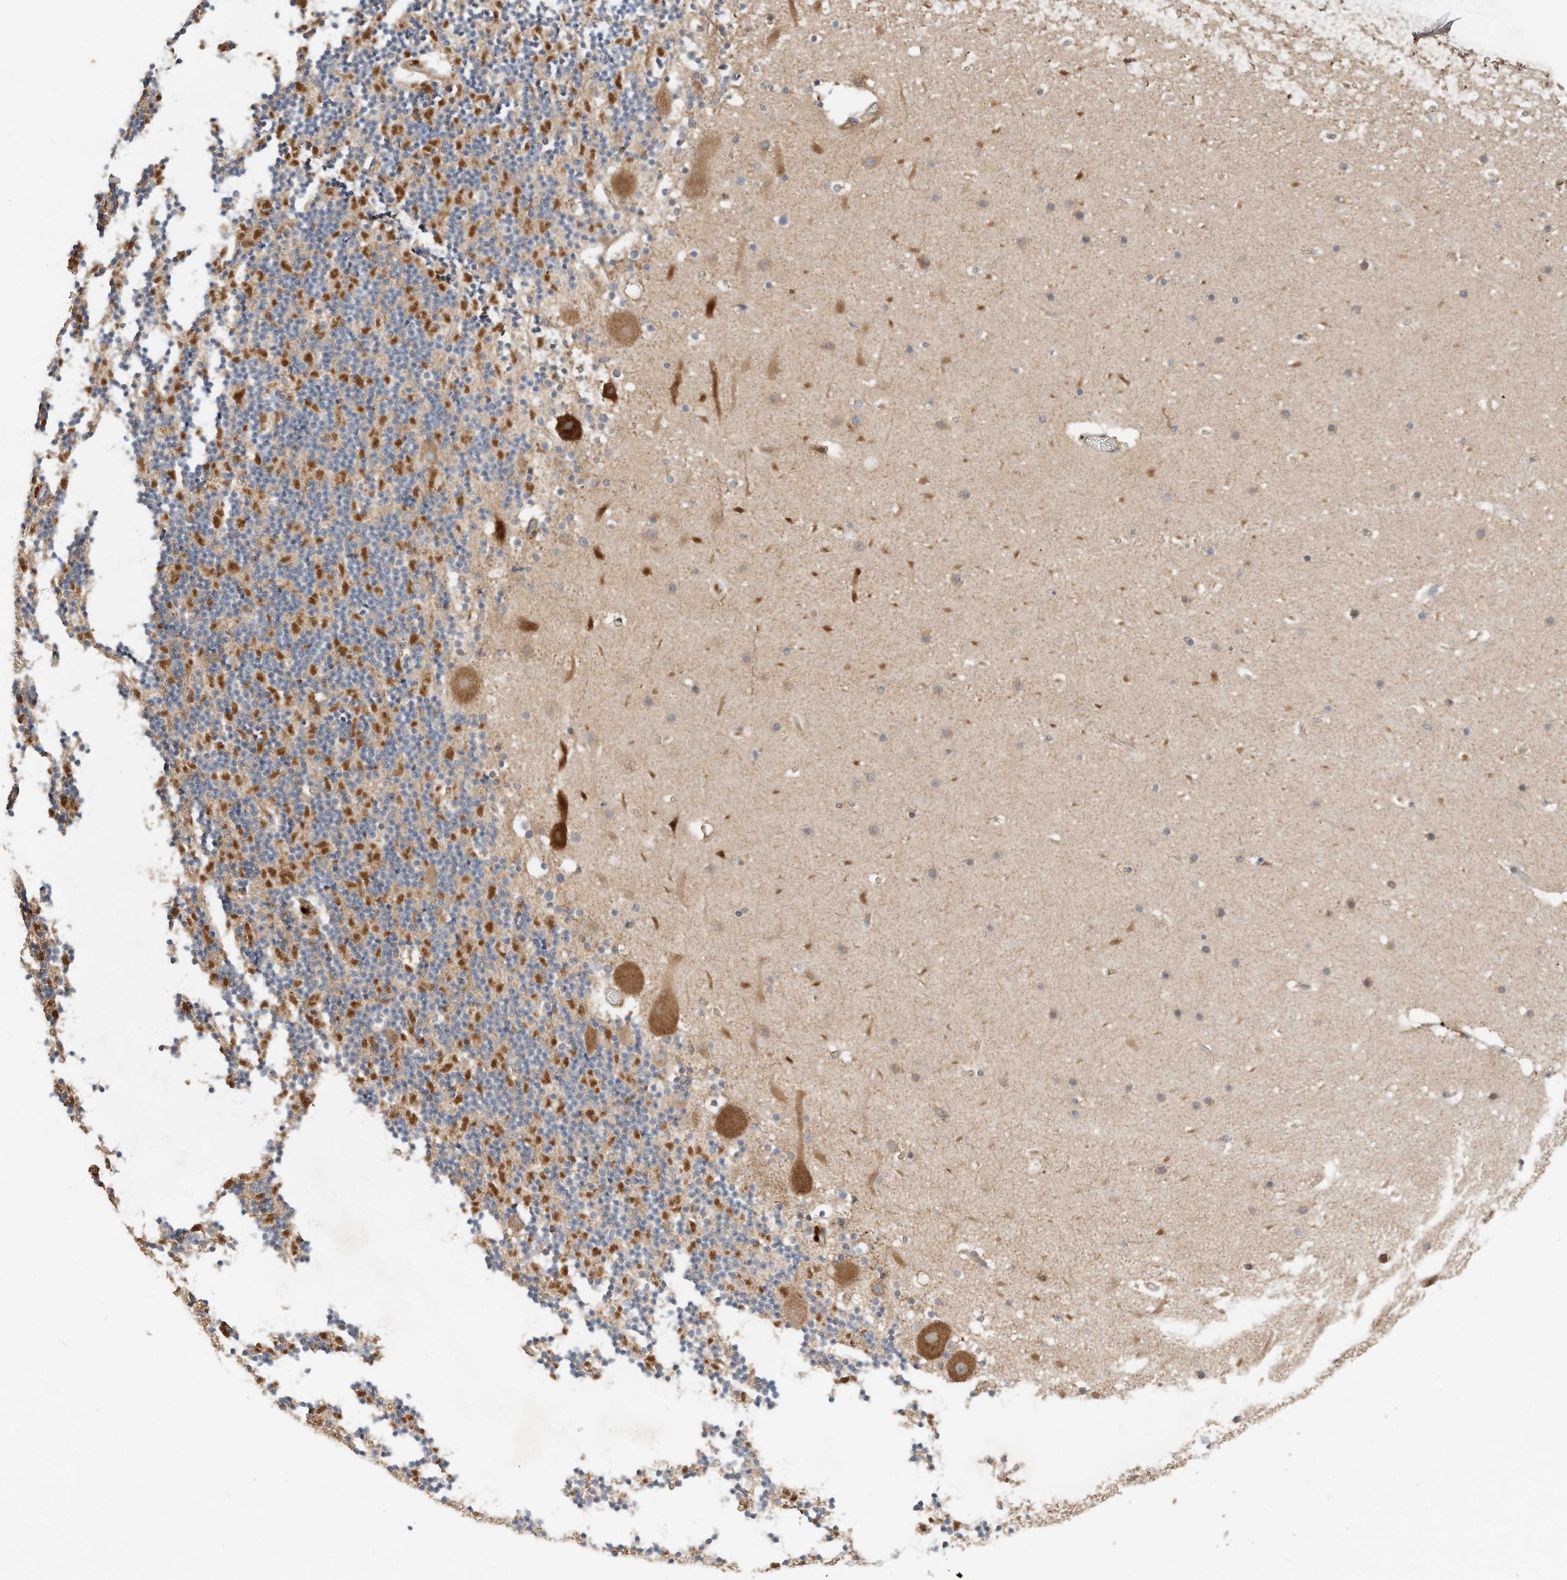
{"staining": {"intensity": "strong", "quantity": "<25%", "location": "cytoplasmic/membranous"}, "tissue": "cerebellum", "cell_type": "Cells in granular layer", "image_type": "normal", "snomed": [{"axis": "morphology", "description": "Normal tissue, NOS"}, {"axis": "topography", "description": "Cerebellum"}], "caption": "Immunohistochemical staining of normal human cerebellum demonstrates medium levels of strong cytoplasmic/membranous positivity in about <25% of cells in granular layer. (DAB IHC with brightfield microscopy, high magnification).", "gene": "CPAMD8", "patient": {"sex": "male", "age": 57}}